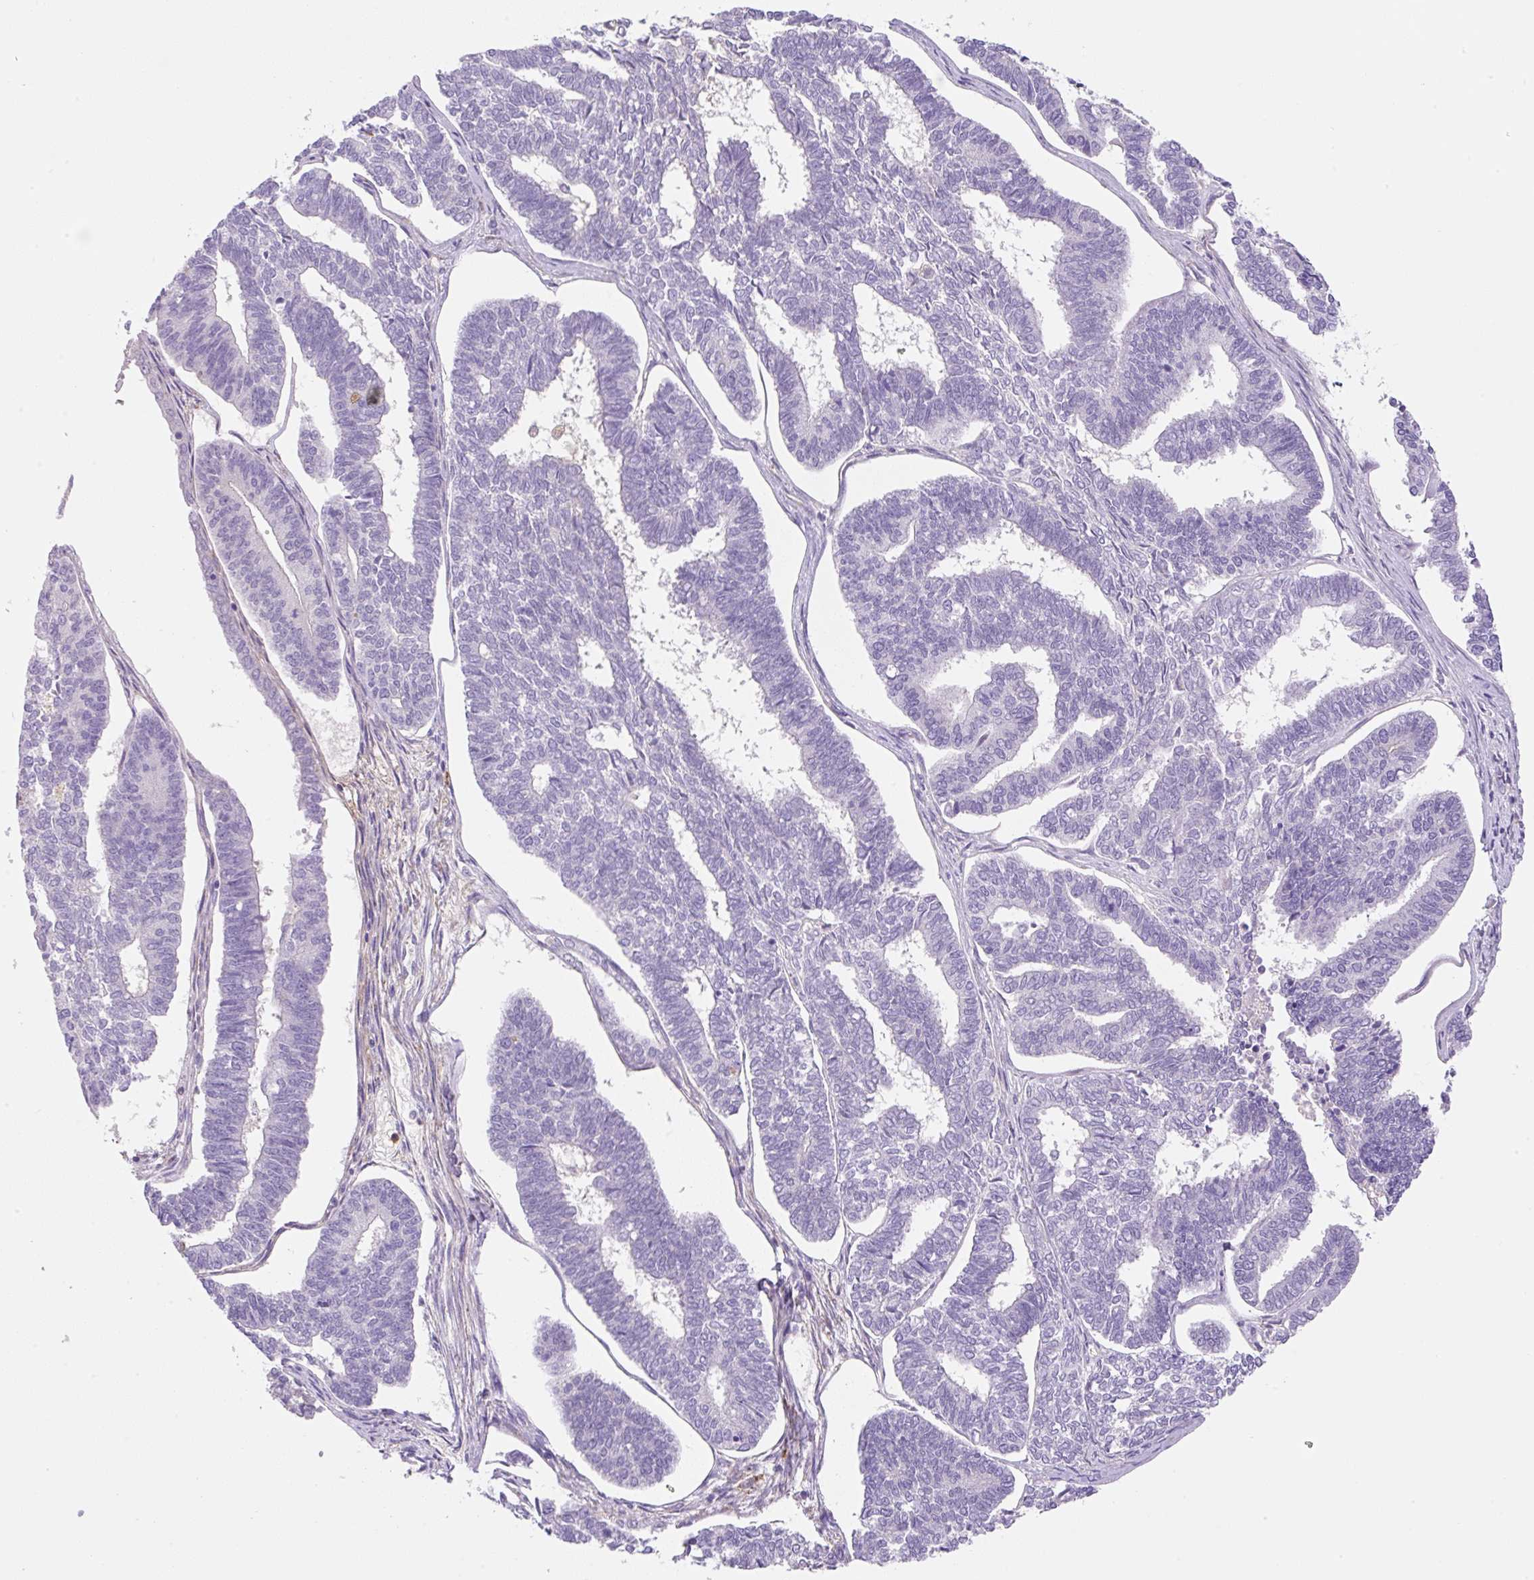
{"staining": {"intensity": "negative", "quantity": "none", "location": "none"}, "tissue": "endometrial cancer", "cell_type": "Tumor cells", "image_type": "cancer", "snomed": [{"axis": "morphology", "description": "Adenocarcinoma, NOS"}, {"axis": "topography", "description": "Endometrium"}], "caption": "This is a histopathology image of immunohistochemistry (IHC) staining of endometrial adenocarcinoma, which shows no staining in tumor cells.", "gene": "TDRD15", "patient": {"sex": "female", "age": 70}}